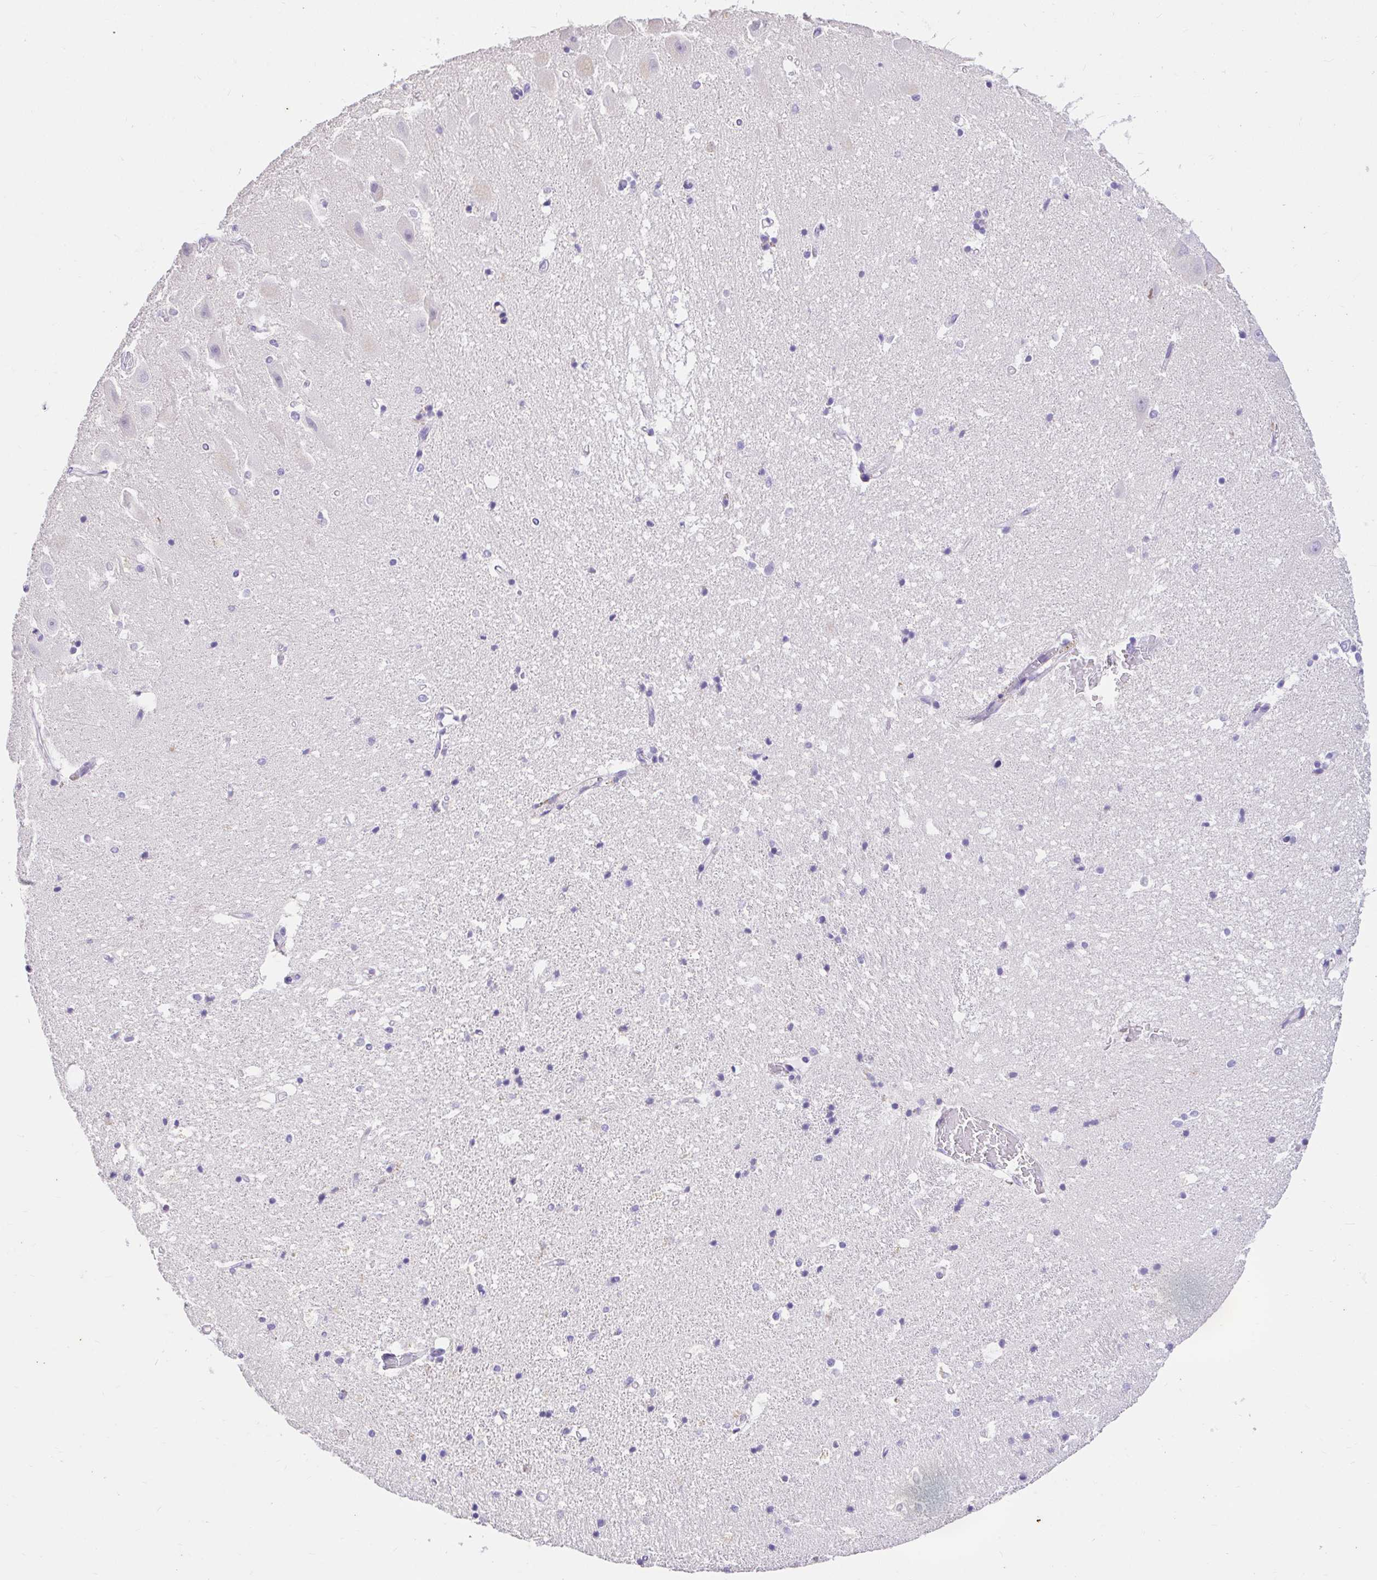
{"staining": {"intensity": "negative", "quantity": "none", "location": "none"}, "tissue": "hippocampus", "cell_type": "Glial cells", "image_type": "normal", "snomed": [{"axis": "morphology", "description": "Normal tissue, NOS"}, {"axis": "topography", "description": "Hippocampus"}], "caption": "Normal hippocampus was stained to show a protein in brown. There is no significant expression in glial cells.", "gene": "CDO1", "patient": {"sex": "male", "age": 63}}